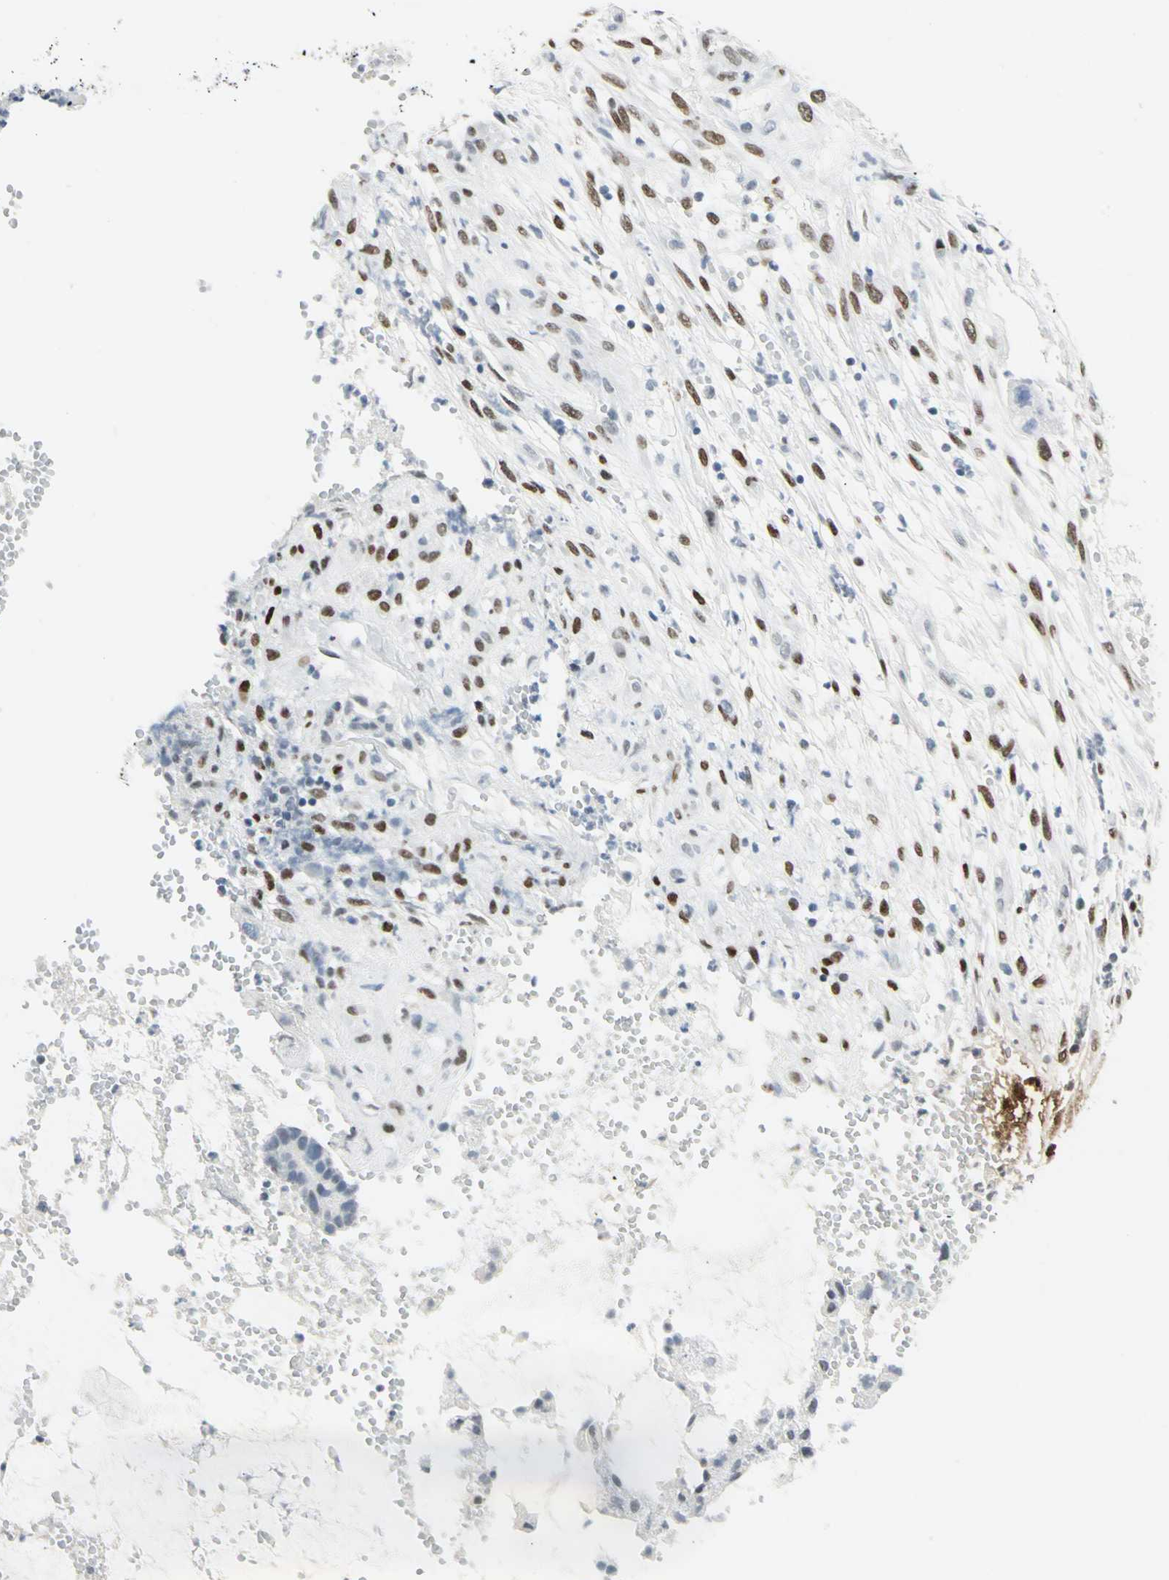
{"staining": {"intensity": "moderate", "quantity": "<25%", "location": "nuclear"}, "tissue": "colorectal cancer", "cell_type": "Tumor cells", "image_type": "cancer", "snomed": [{"axis": "morphology", "description": "Adenocarcinoma, NOS"}, {"axis": "topography", "description": "Colon"}], "caption": "Immunohistochemical staining of human colorectal cancer reveals moderate nuclear protein staining in about <25% of tumor cells. (DAB (3,3'-diaminobenzidine) IHC, brown staining for protein, blue staining for nuclei).", "gene": "MEIS2", "patient": {"sex": "female", "age": 57}}